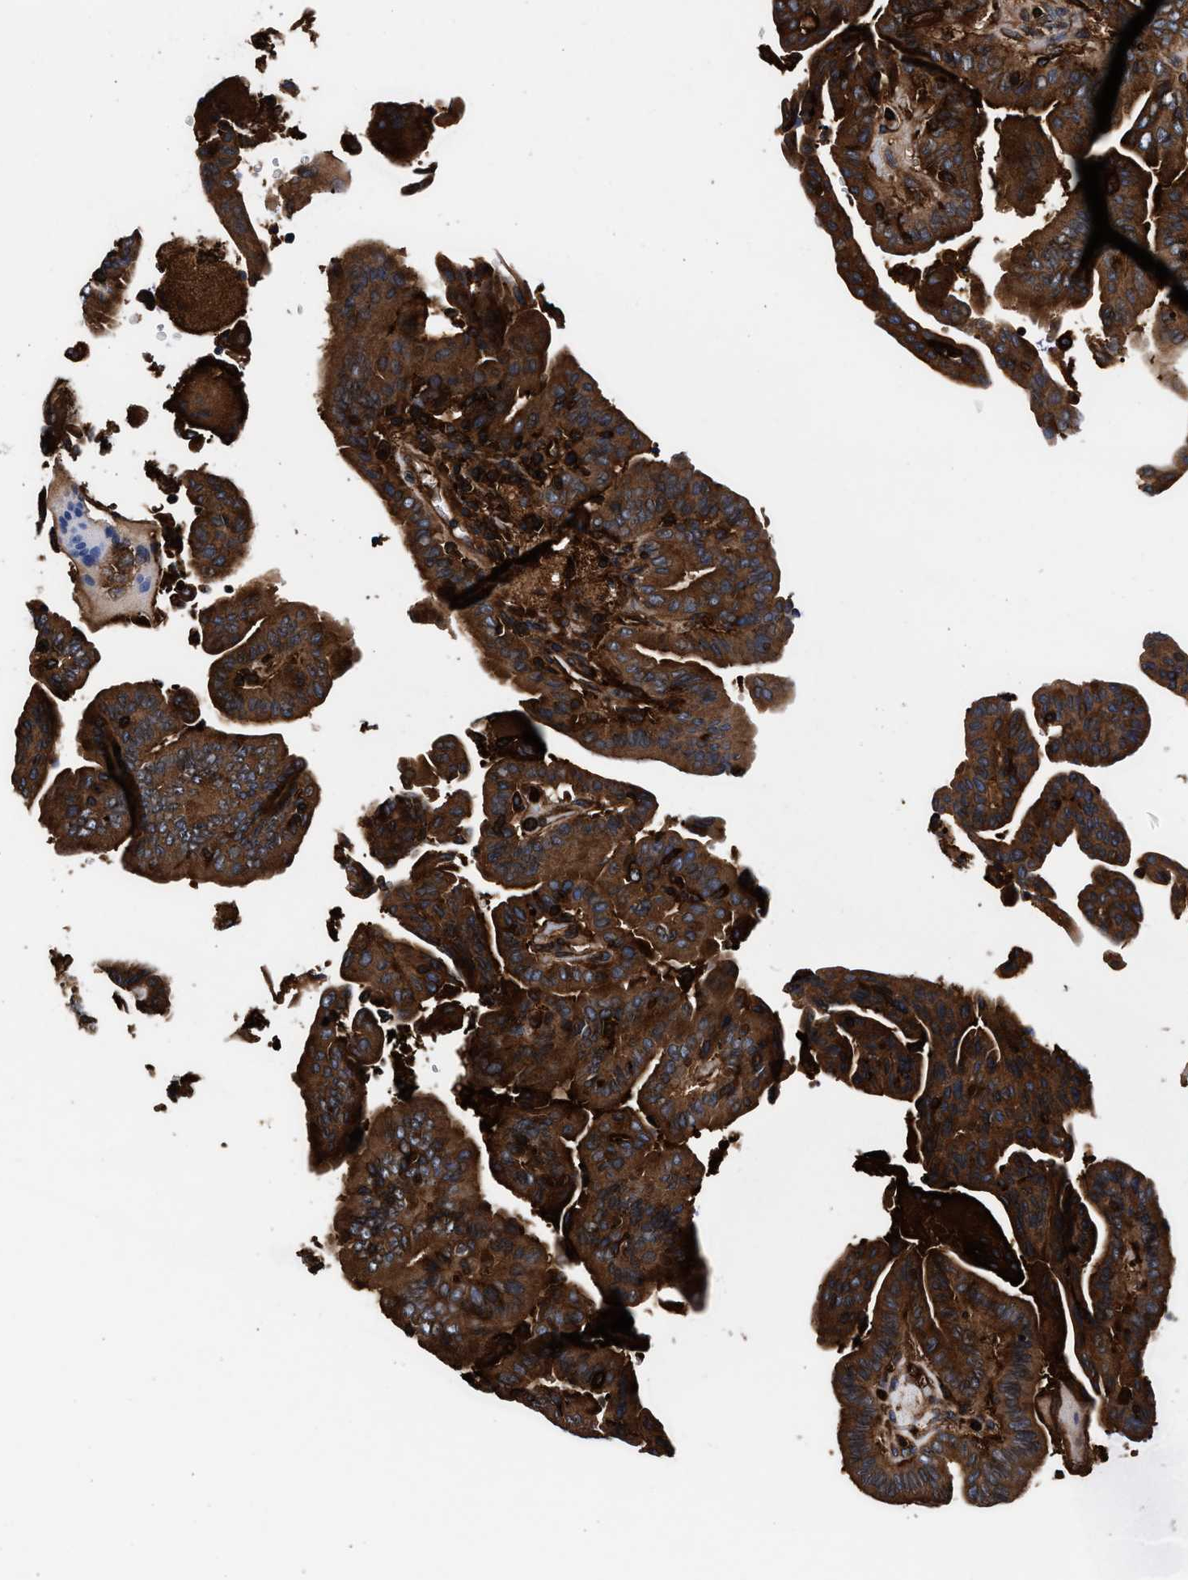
{"staining": {"intensity": "strong", "quantity": ">75%", "location": "cytoplasmic/membranous"}, "tissue": "thyroid cancer", "cell_type": "Tumor cells", "image_type": "cancer", "snomed": [{"axis": "morphology", "description": "Papillary adenocarcinoma, NOS"}, {"axis": "topography", "description": "Thyroid gland"}], "caption": "Papillary adenocarcinoma (thyroid) stained for a protein shows strong cytoplasmic/membranous positivity in tumor cells. The staining was performed using DAB to visualize the protein expression in brown, while the nuclei were stained in blue with hematoxylin (Magnification: 20x).", "gene": "KYAT1", "patient": {"sex": "male", "age": 33}}